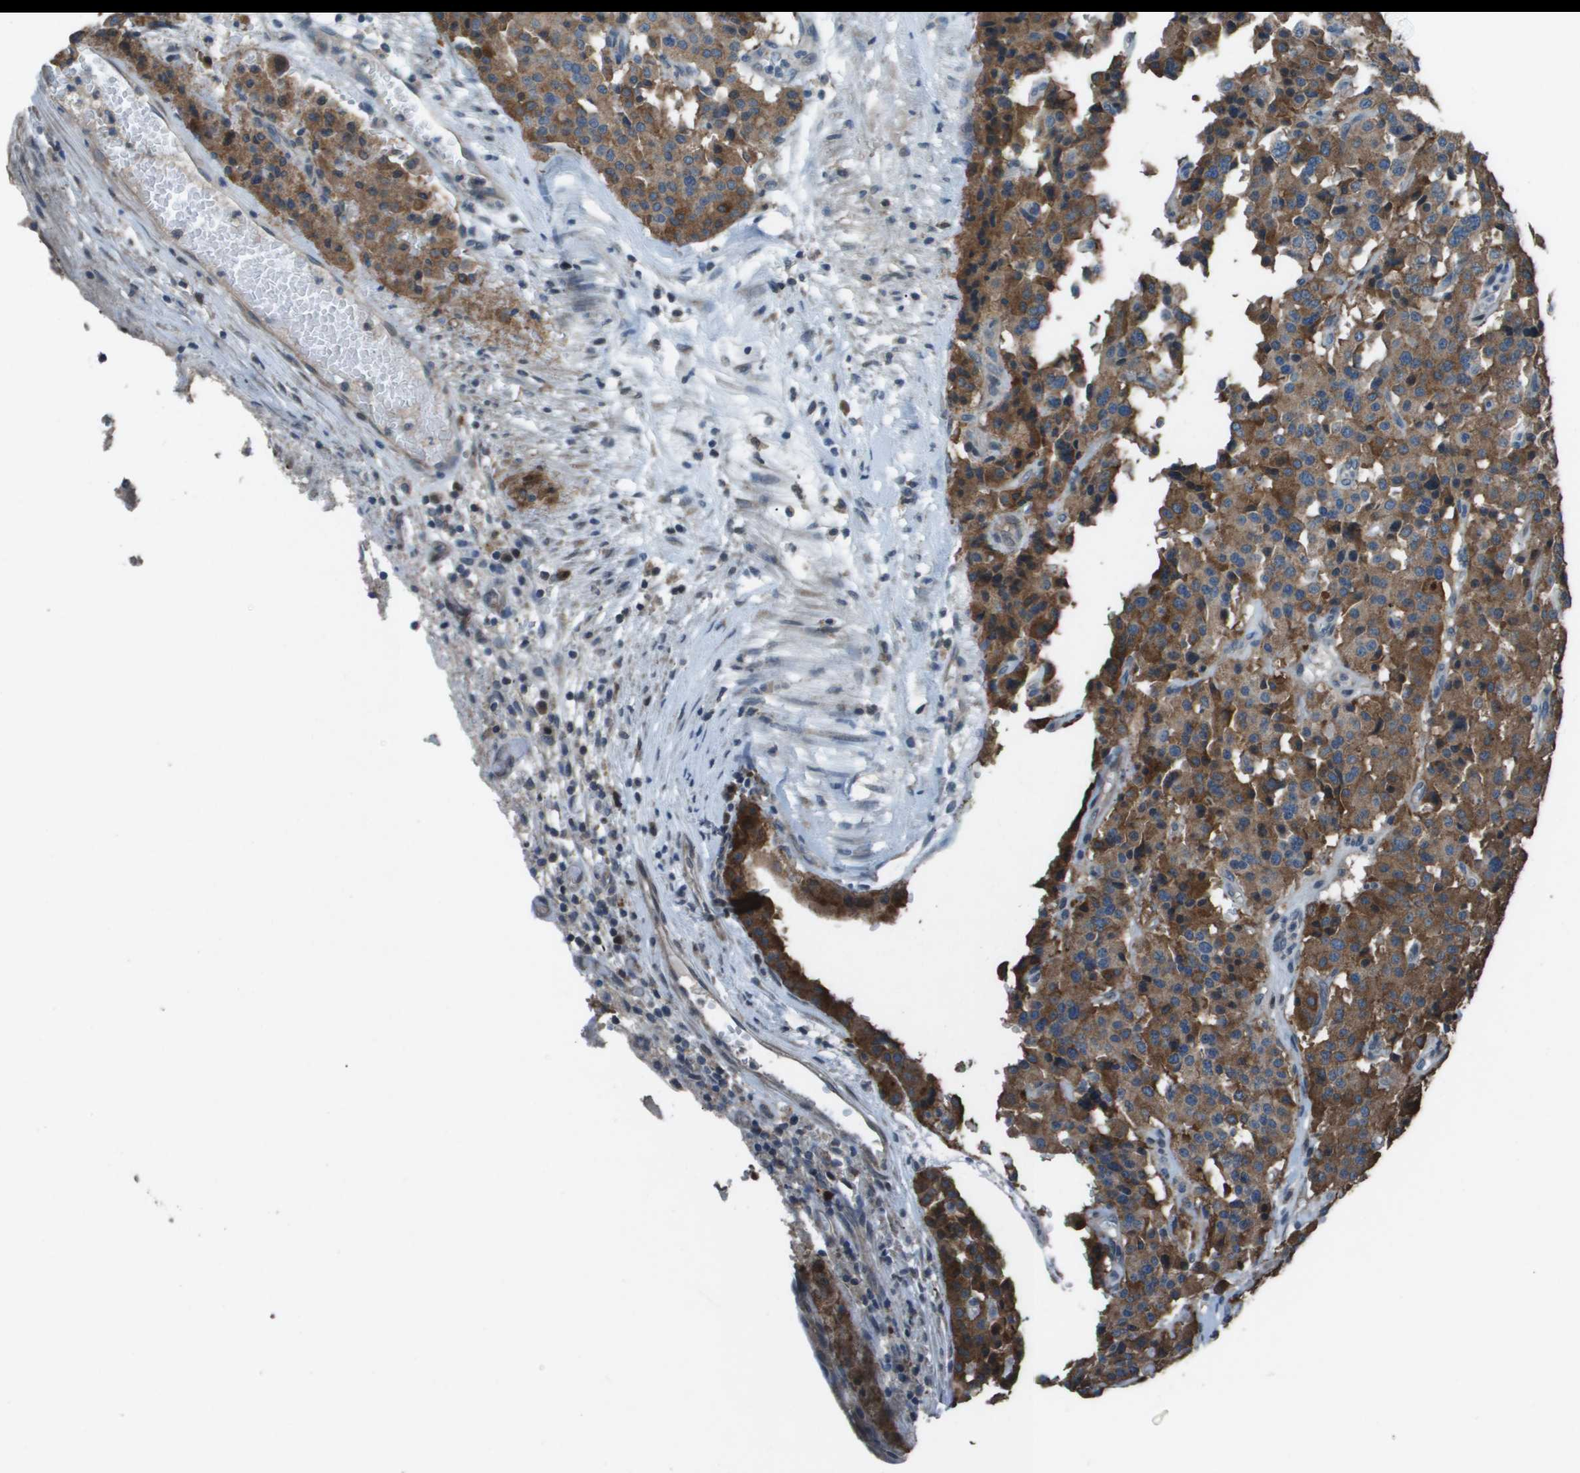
{"staining": {"intensity": "moderate", "quantity": ">75%", "location": "cytoplasmic/membranous"}, "tissue": "carcinoid", "cell_type": "Tumor cells", "image_type": "cancer", "snomed": [{"axis": "morphology", "description": "Carcinoid, malignant, NOS"}, {"axis": "topography", "description": "Lung"}], "caption": "IHC (DAB (3,3'-diaminobenzidine)) staining of human carcinoid exhibits moderate cytoplasmic/membranous protein positivity in about >75% of tumor cells.", "gene": "GOSR2", "patient": {"sex": "male", "age": 30}}